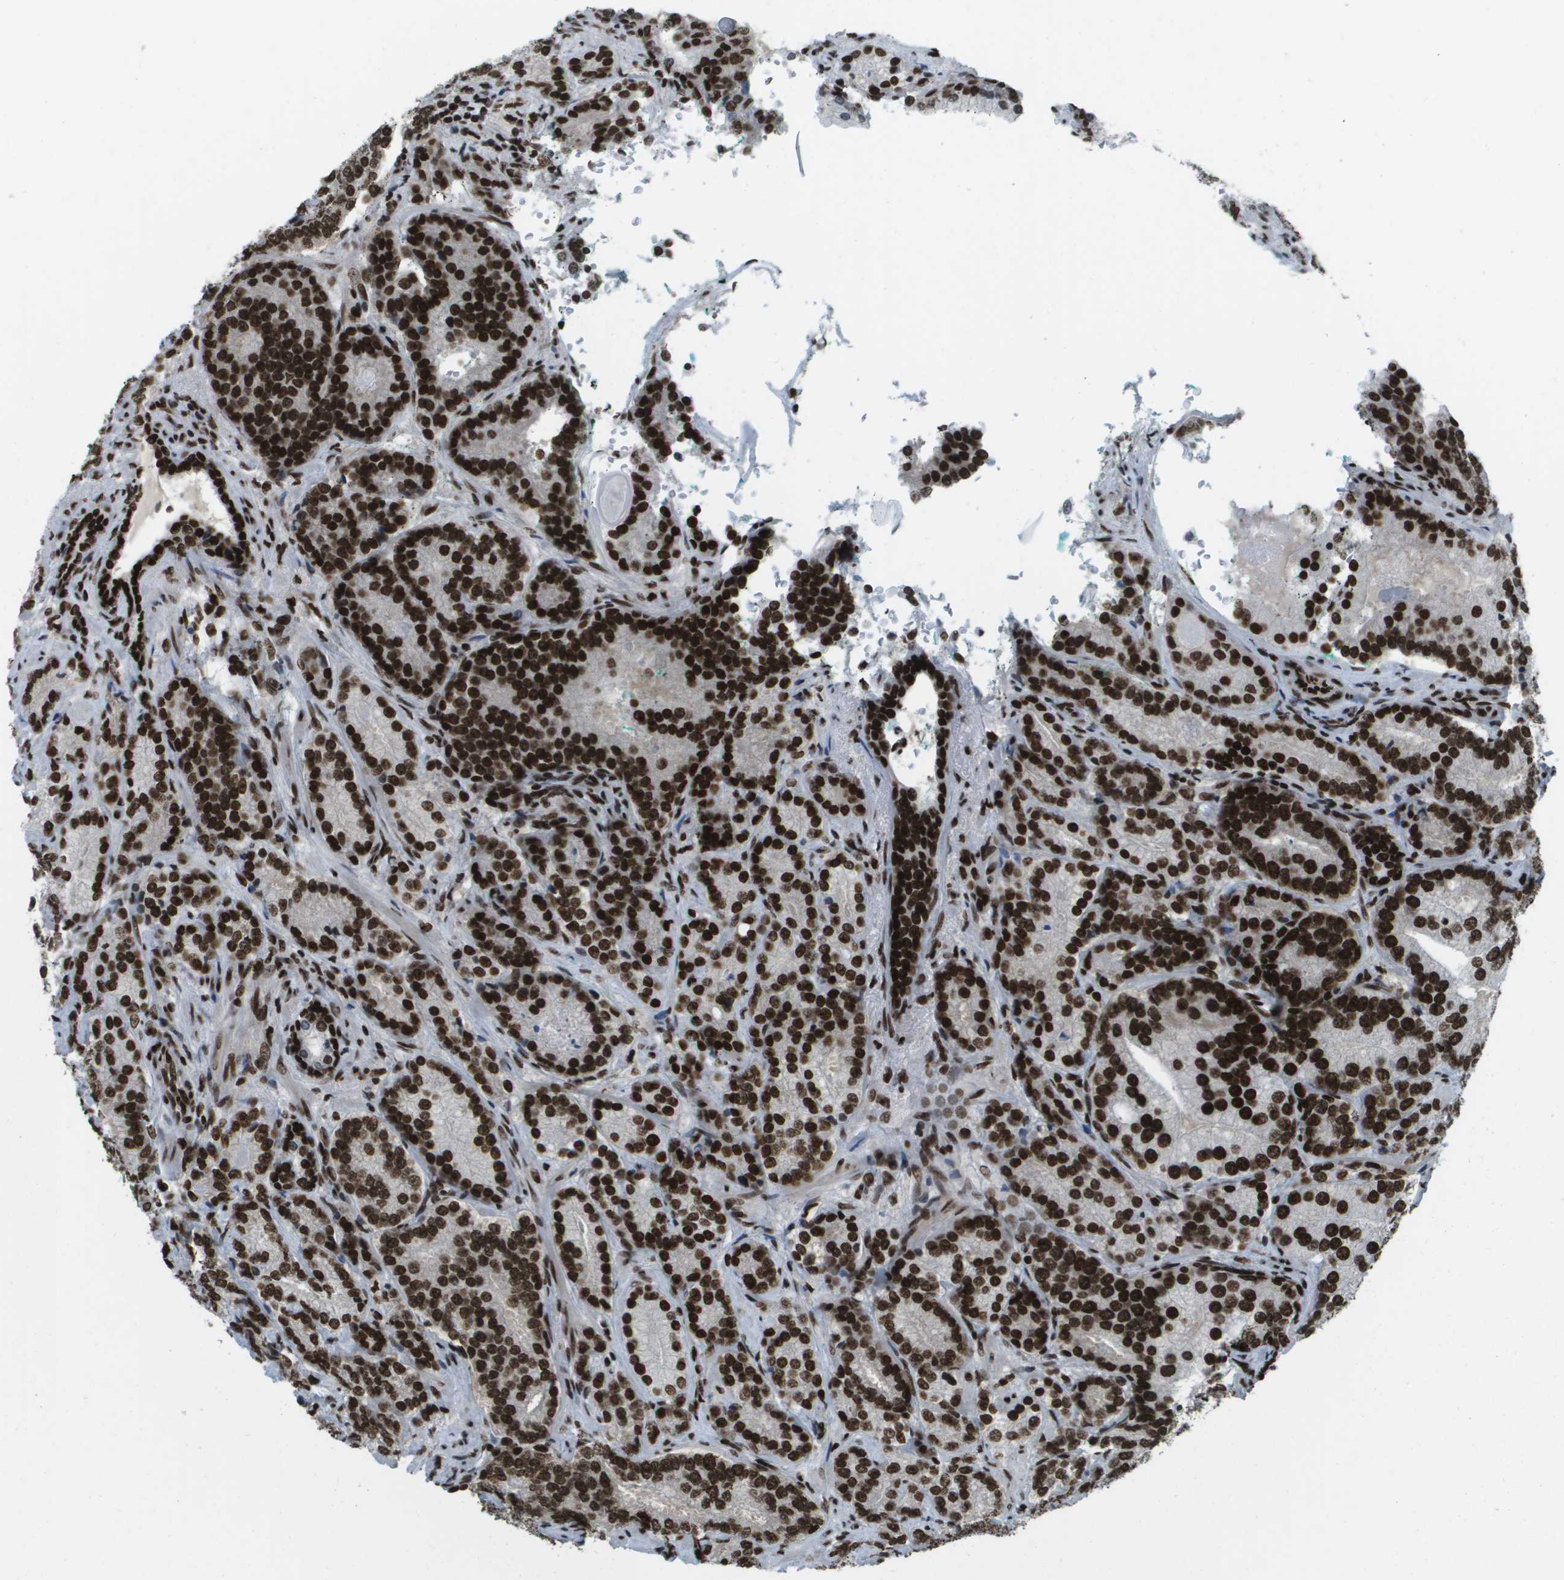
{"staining": {"intensity": "strong", "quantity": ">75%", "location": "nuclear"}, "tissue": "prostate cancer", "cell_type": "Tumor cells", "image_type": "cancer", "snomed": [{"axis": "morphology", "description": "Adenocarcinoma, High grade"}, {"axis": "topography", "description": "Prostate"}], "caption": "Brown immunohistochemical staining in human prostate high-grade adenocarcinoma demonstrates strong nuclear staining in about >75% of tumor cells. Nuclei are stained in blue.", "gene": "GLYR1", "patient": {"sex": "male", "age": 61}}